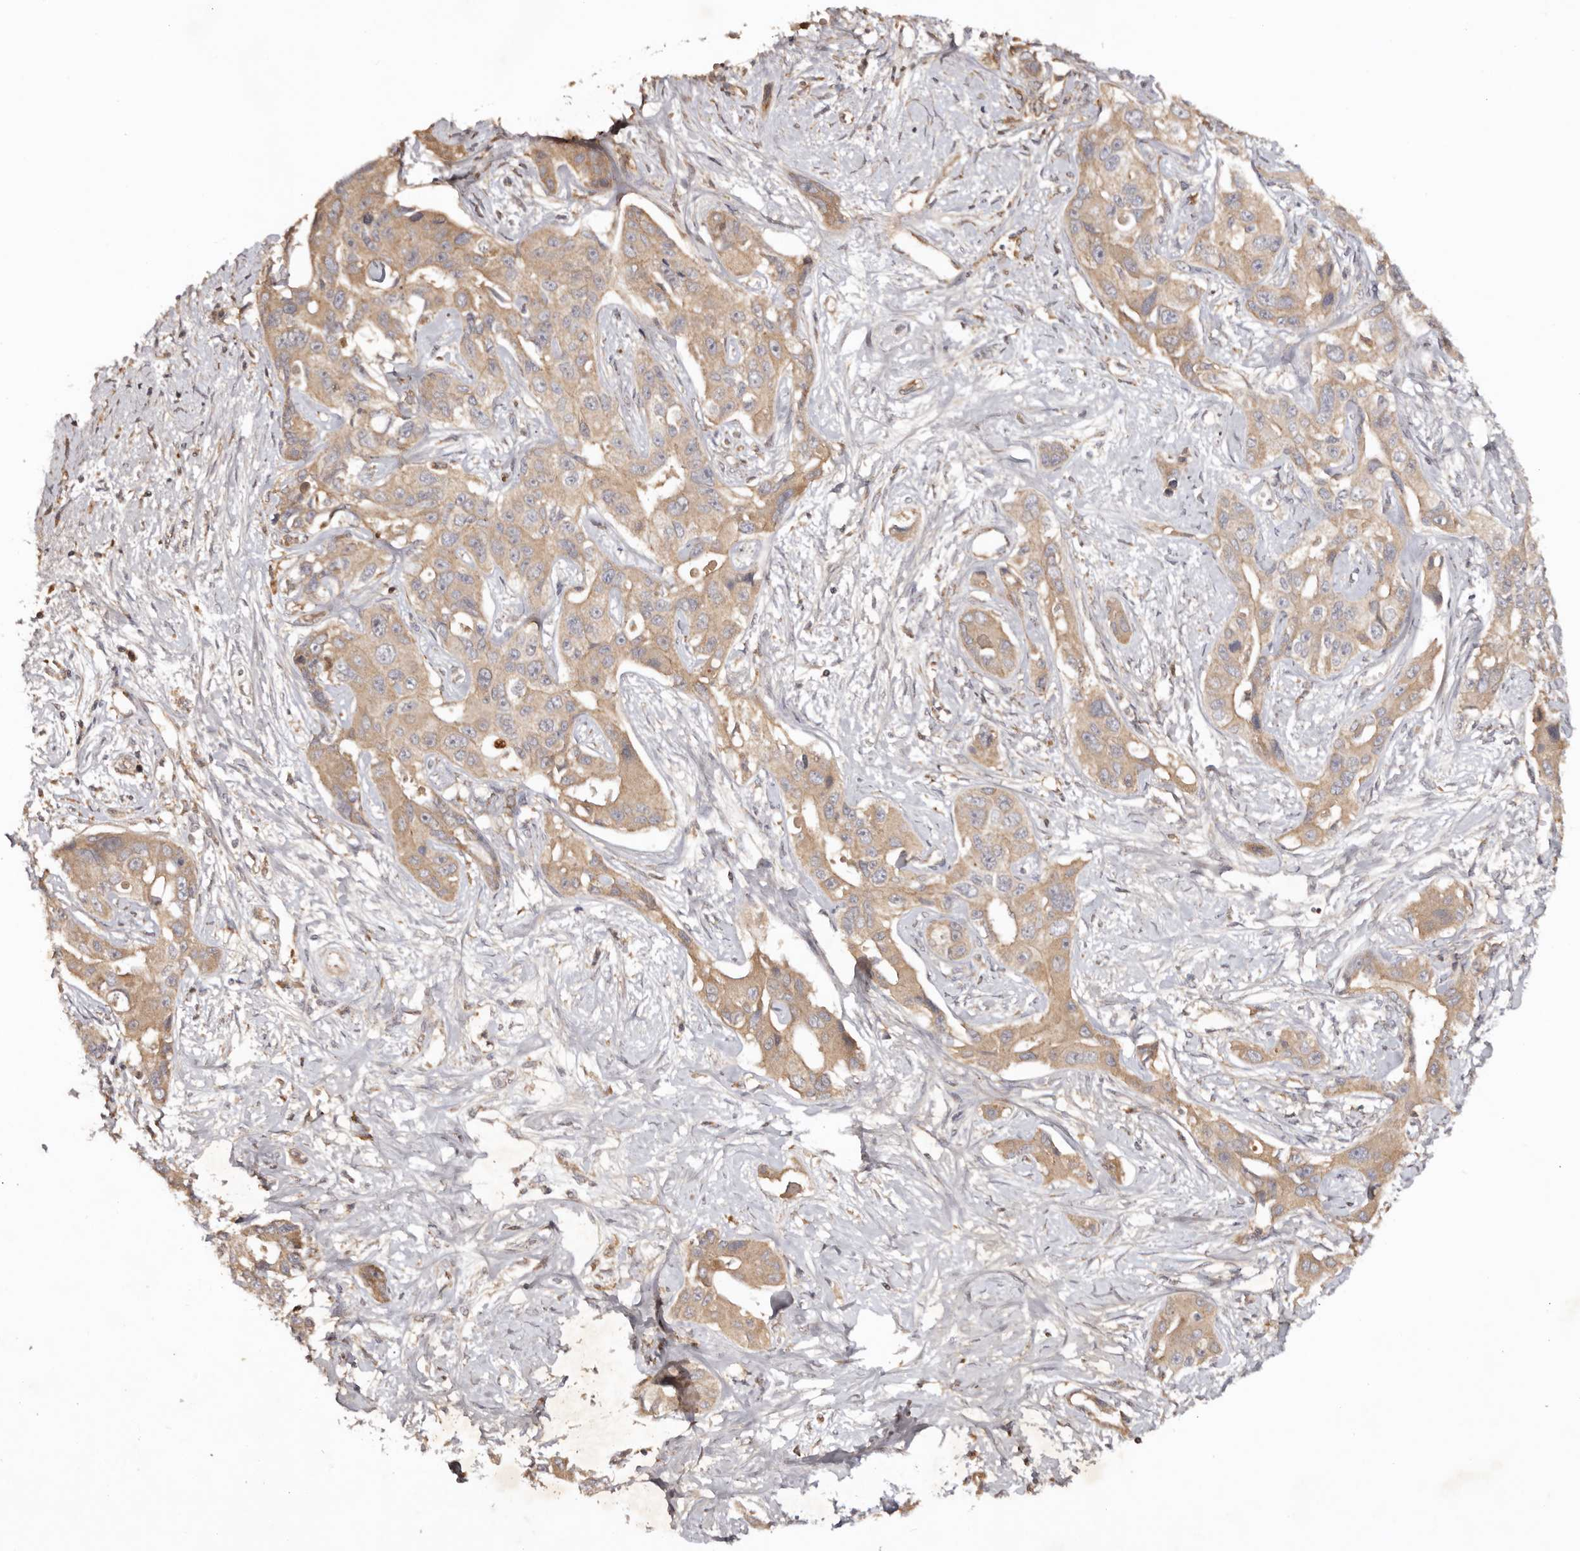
{"staining": {"intensity": "moderate", "quantity": ">75%", "location": "cytoplasmic/membranous"}, "tissue": "liver cancer", "cell_type": "Tumor cells", "image_type": "cancer", "snomed": [{"axis": "morphology", "description": "Cholangiocarcinoma"}, {"axis": "topography", "description": "Liver"}], "caption": "Immunohistochemical staining of human liver cancer (cholangiocarcinoma) reveals moderate cytoplasmic/membranous protein staining in about >75% of tumor cells.", "gene": "PKIB", "patient": {"sex": "male", "age": 59}}